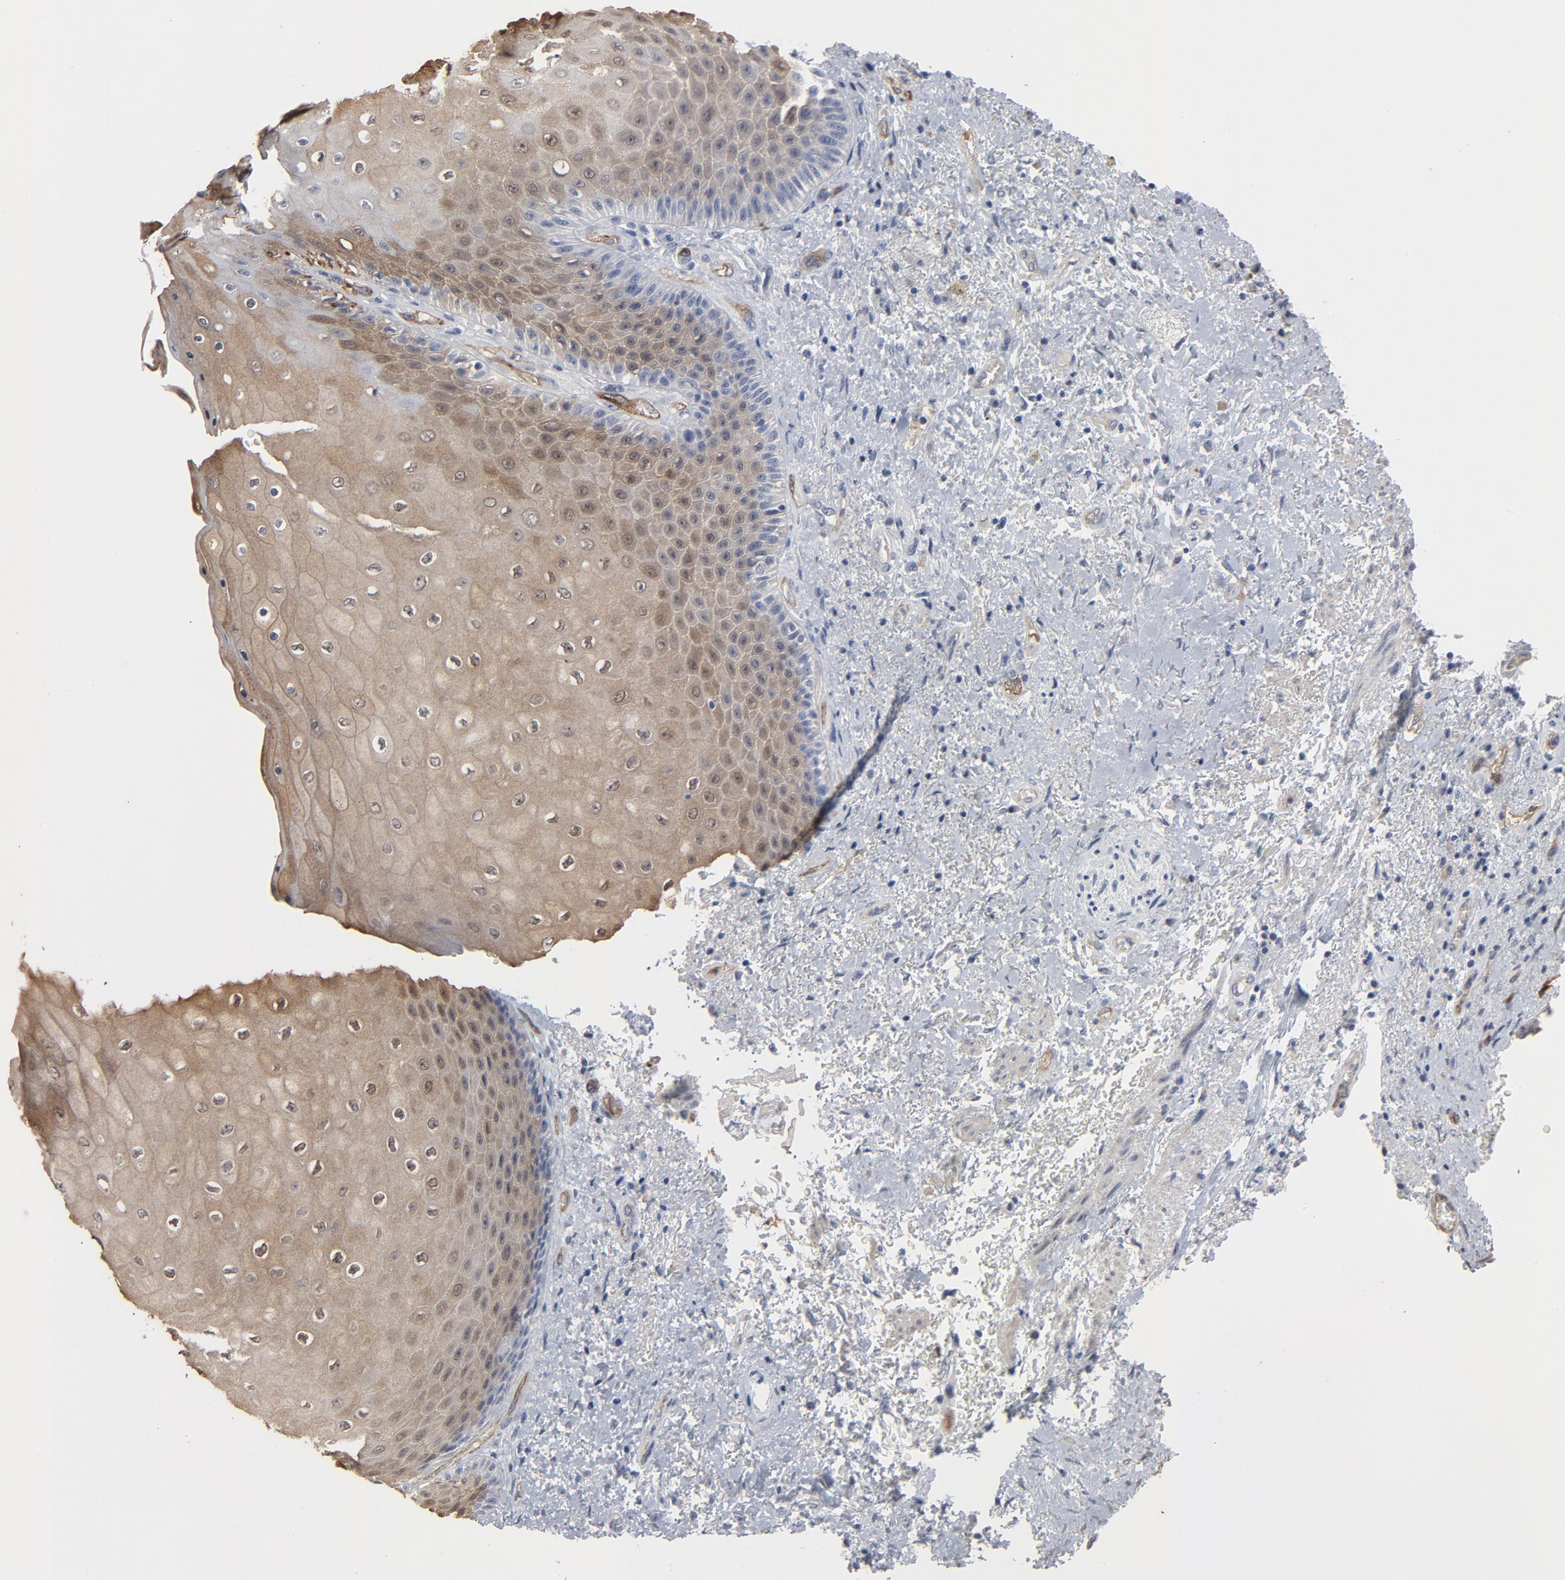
{"staining": {"intensity": "moderate", "quantity": ">75%", "location": "cytoplasmic/membranous,nuclear"}, "tissue": "skin", "cell_type": "Epidermal cells", "image_type": "normal", "snomed": [{"axis": "morphology", "description": "Normal tissue, NOS"}, {"axis": "topography", "description": "Anal"}], "caption": "DAB (3,3'-diaminobenzidine) immunohistochemical staining of benign skin displays moderate cytoplasmic/membranous,nuclear protein positivity in about >75% of epidermal cells.", "gene": "KDR", "patient": {"sex": "female", "age": 46}}